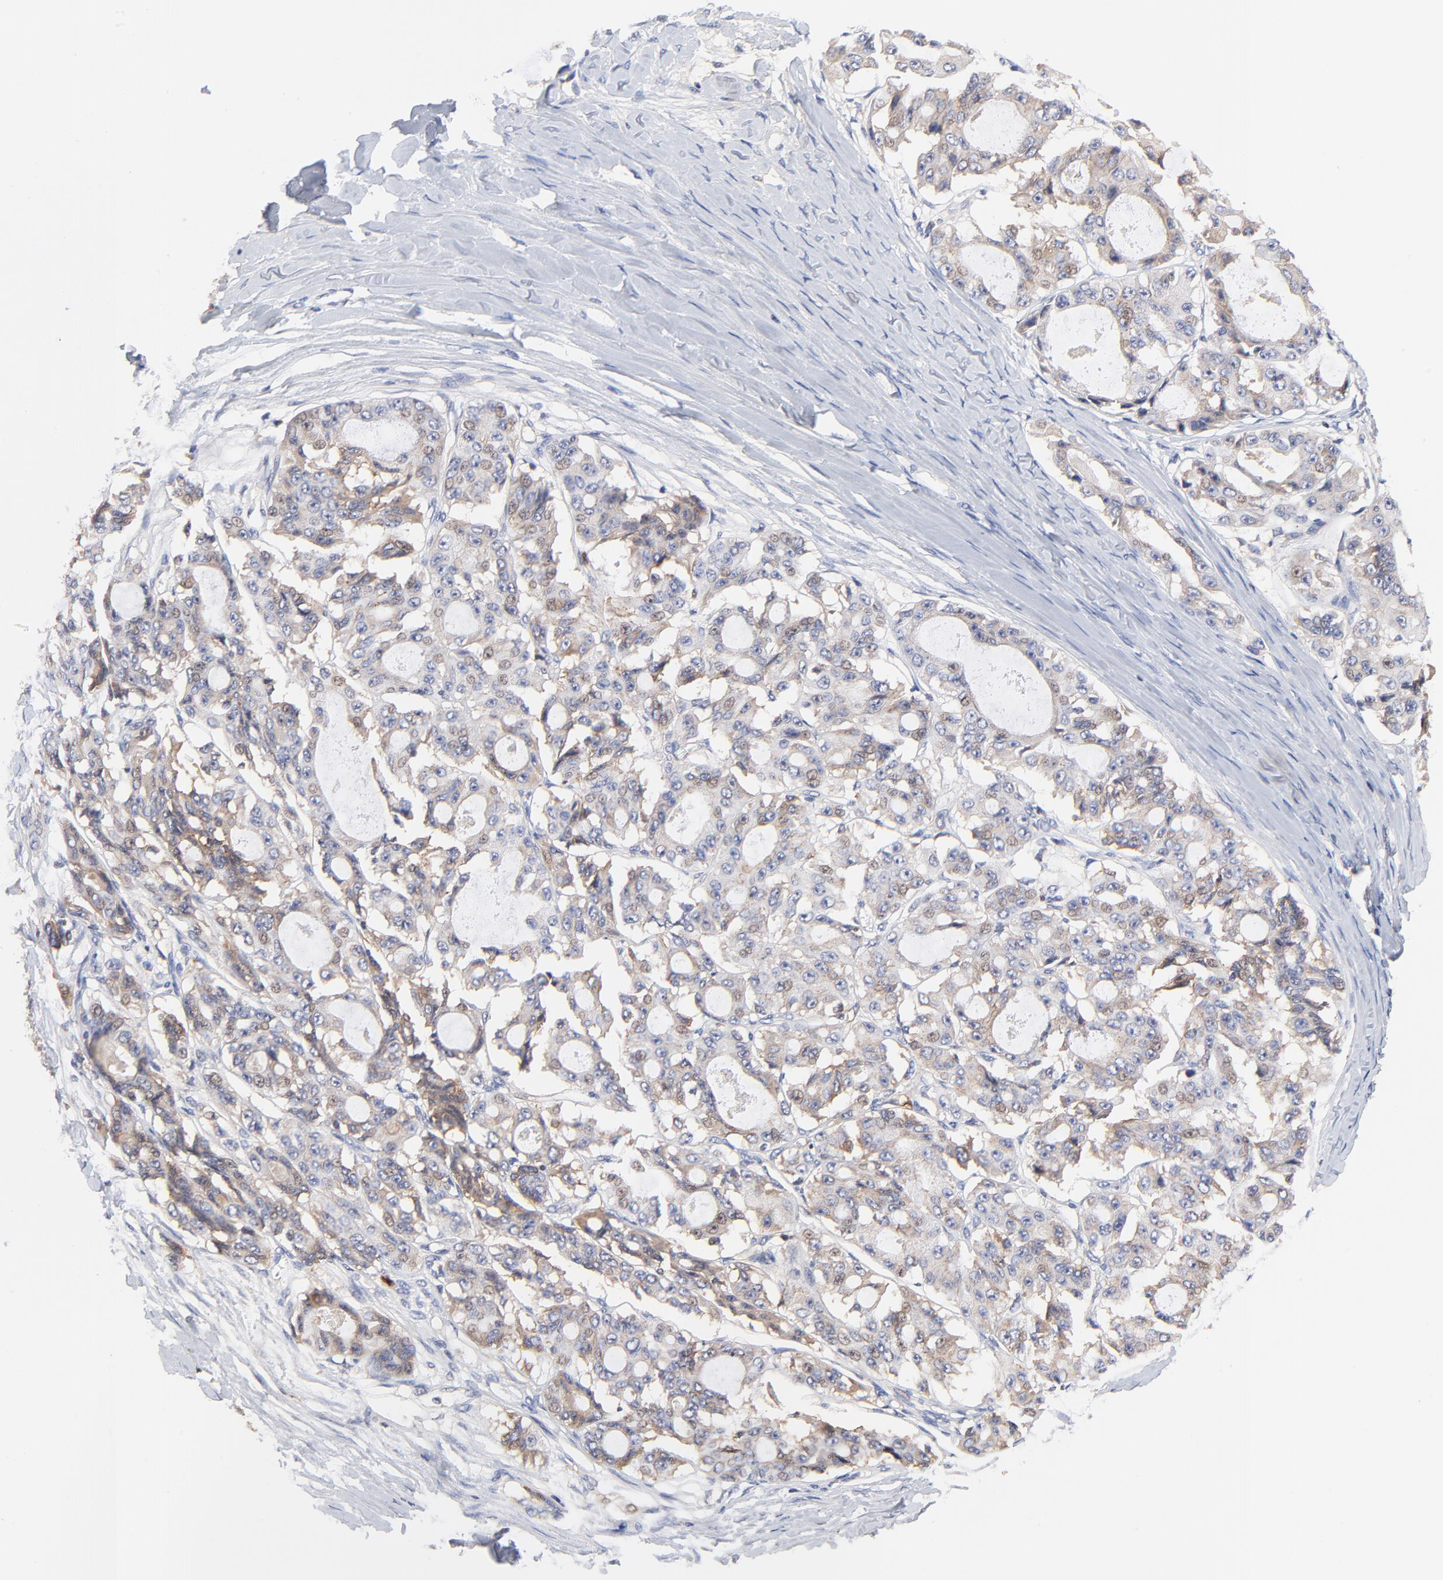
{"staining": {"intensity": "weak", "quantity": "<25%", "location": "cytoplasmic/membranous"}, "tissue": "ovarian cancer", "cell_type": "Tumor cells", "image_type": "cancer", "snomed": [{"axis": "morphology", "description": "Carcinoma, endometroid"}, {"axis": "topography", "description": "Ovary"}], "caption": "High power microscopy photomicrograph of an IHC photomicrograph of ovarian cancer, revealing no significant expression in tumor cells.", "gene": "PTK7", "patient": {"sex": "female", "age": 61}}